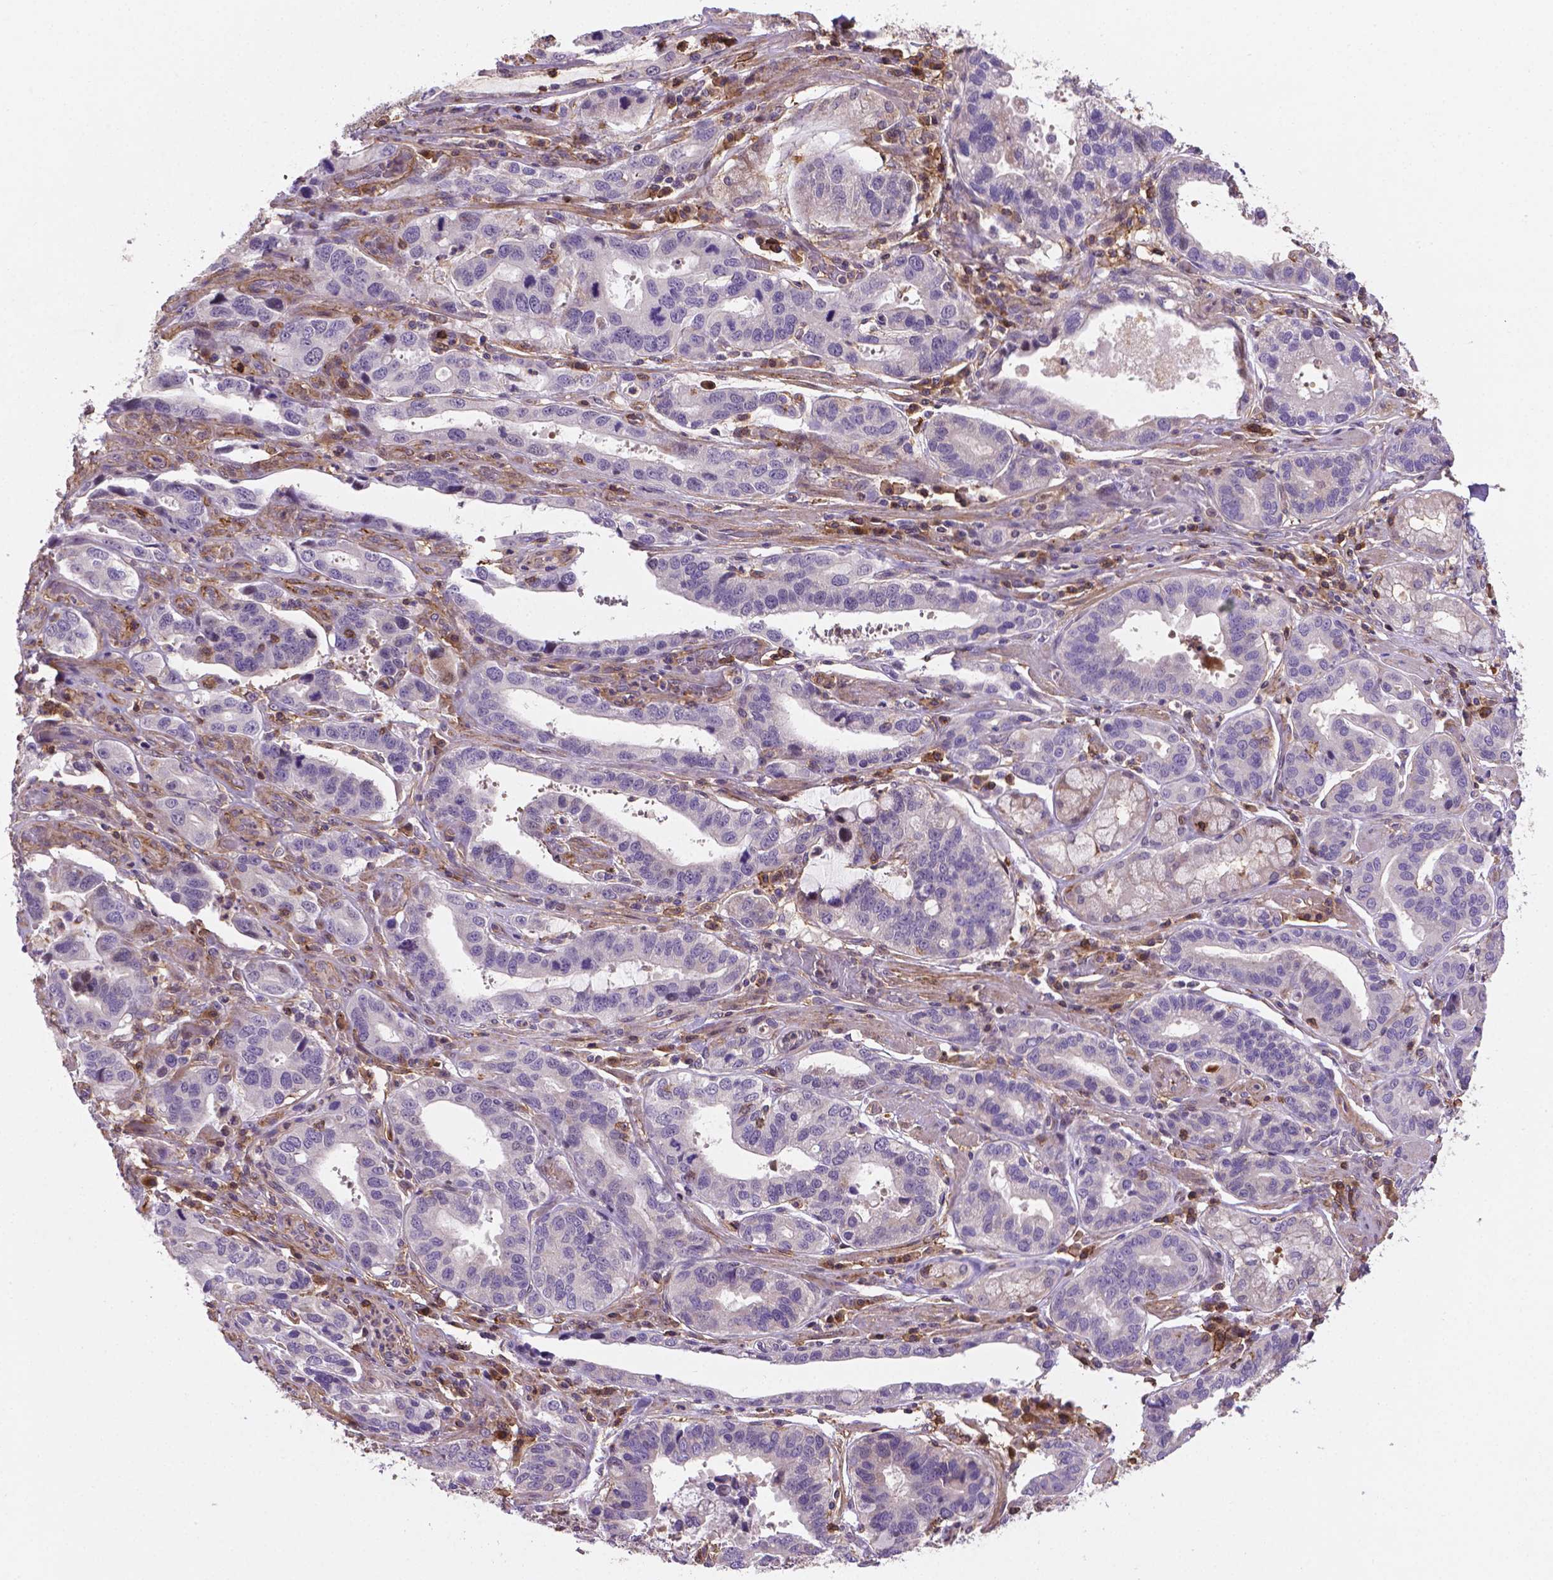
{"staining": {"intensity": "negative", "quantity": "none", "location": "none"}, "tissue": "stomach cancer", "cell_type": "Tumor cells", "image_type": "cancer", "snomed": [{"axis": "morphology", "description": "Adenocarcinoma, NOS"}, {"axis": "topography", "description": "Stomach, lower"}], "caption": "Human stomach adenocarcinoma stained for a protein using IHC exhibits no expression in tumor cells.", "gene": "ACAD10", "patient": {"sex": "female", "age": 76}}